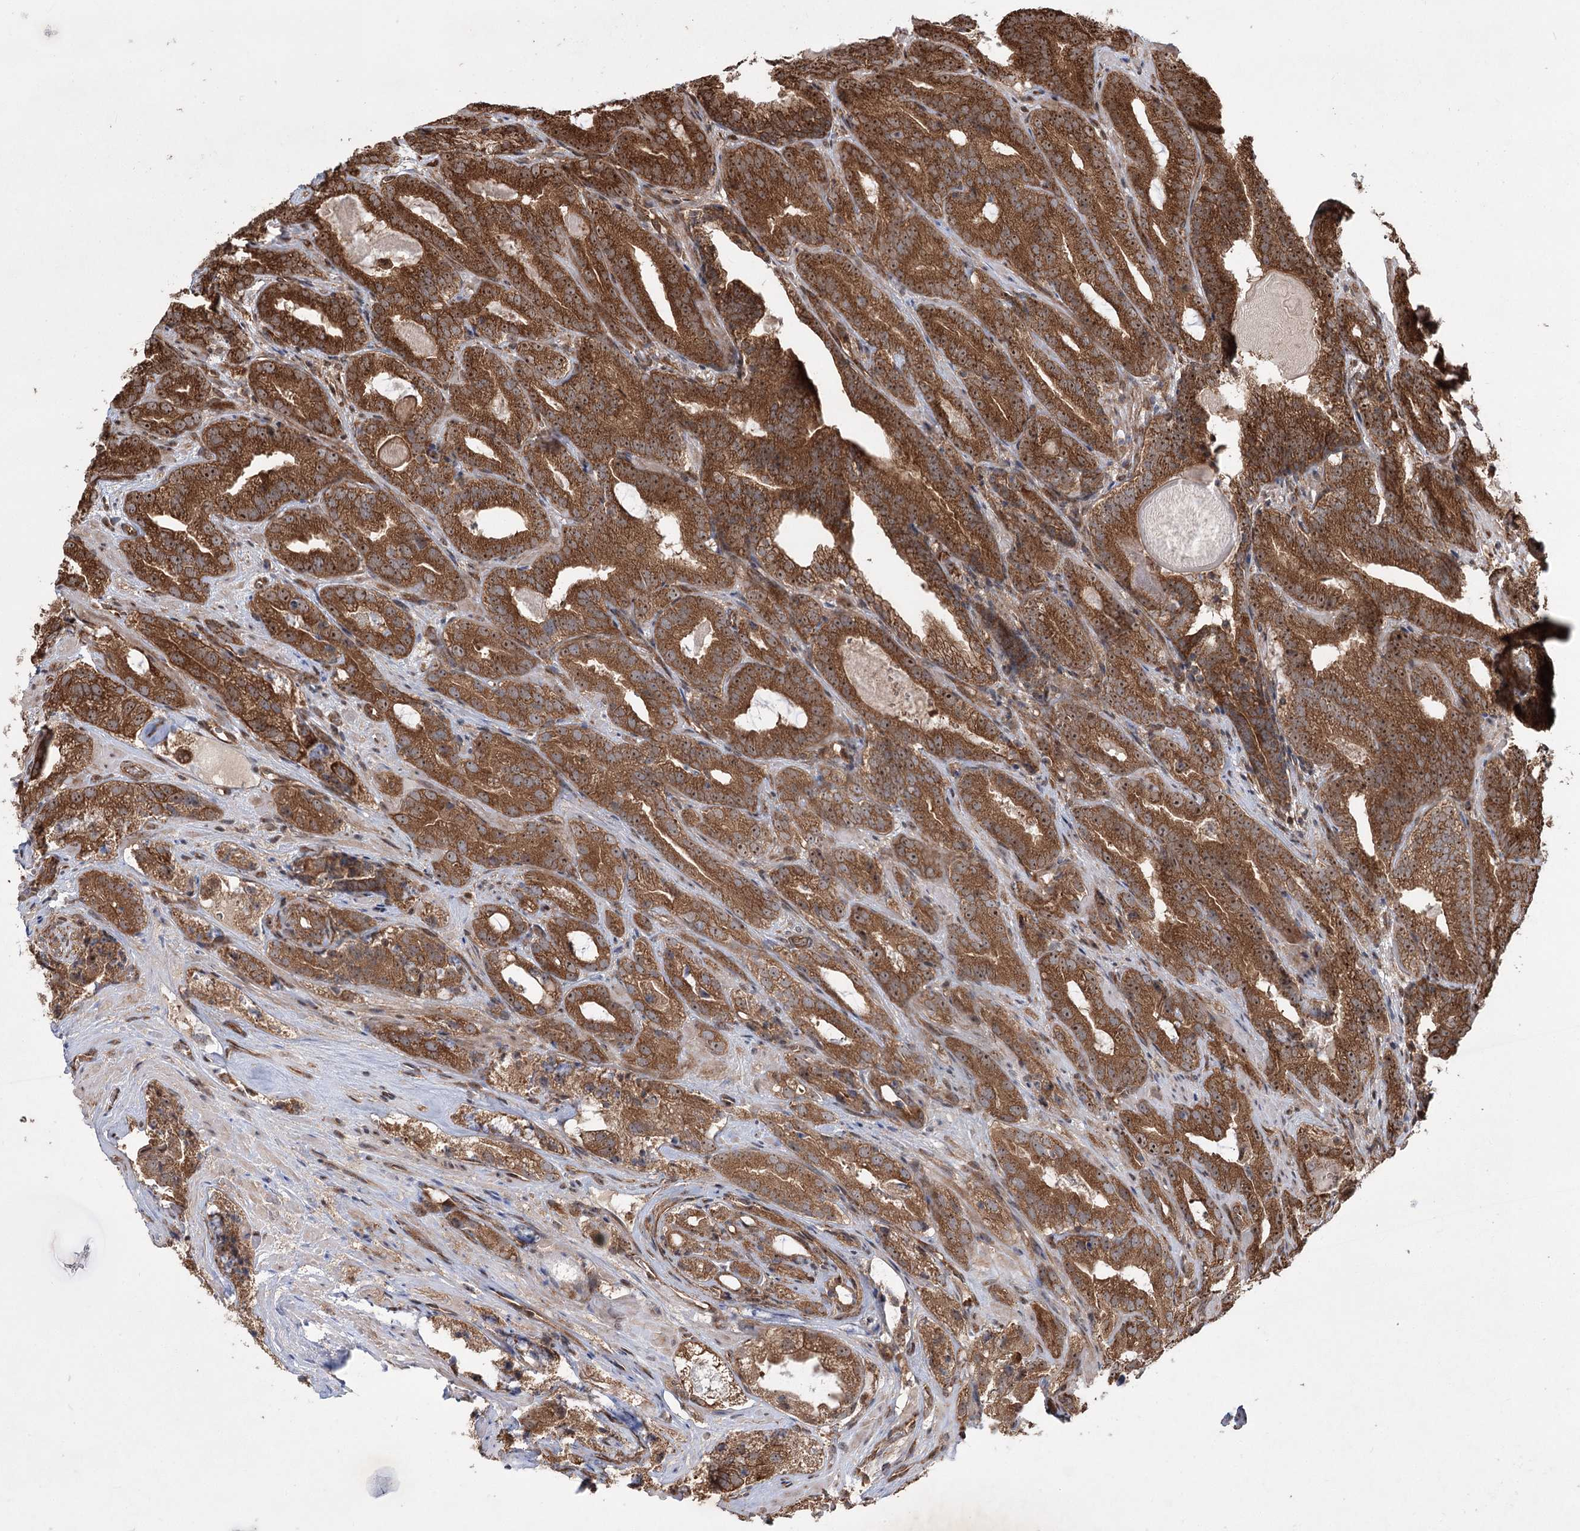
{"staining": {"intensity": "strong", "quantity": ">75%", "location": "cytoplasmic/membranous,nuclear"}, "tissue": "prostate cancer", "cell_type": "Tumor cells", "image_type": "cancer", "snomed": [{"axis": "morphology", "description": "Adenocarcinoma, High grade"}, {"axis": "topography", "description": "Prostate"}], "caption": "Prostate cancer (adenocarcinoma (high-grade)) tissue reveals strong cytoplasmic/membranous and nuclear positivity in approximately >75% of tumor cells Nuclei are stained in blue.", "gene": "SERINC5", "patient": {"sex": "male", "age": 57}}